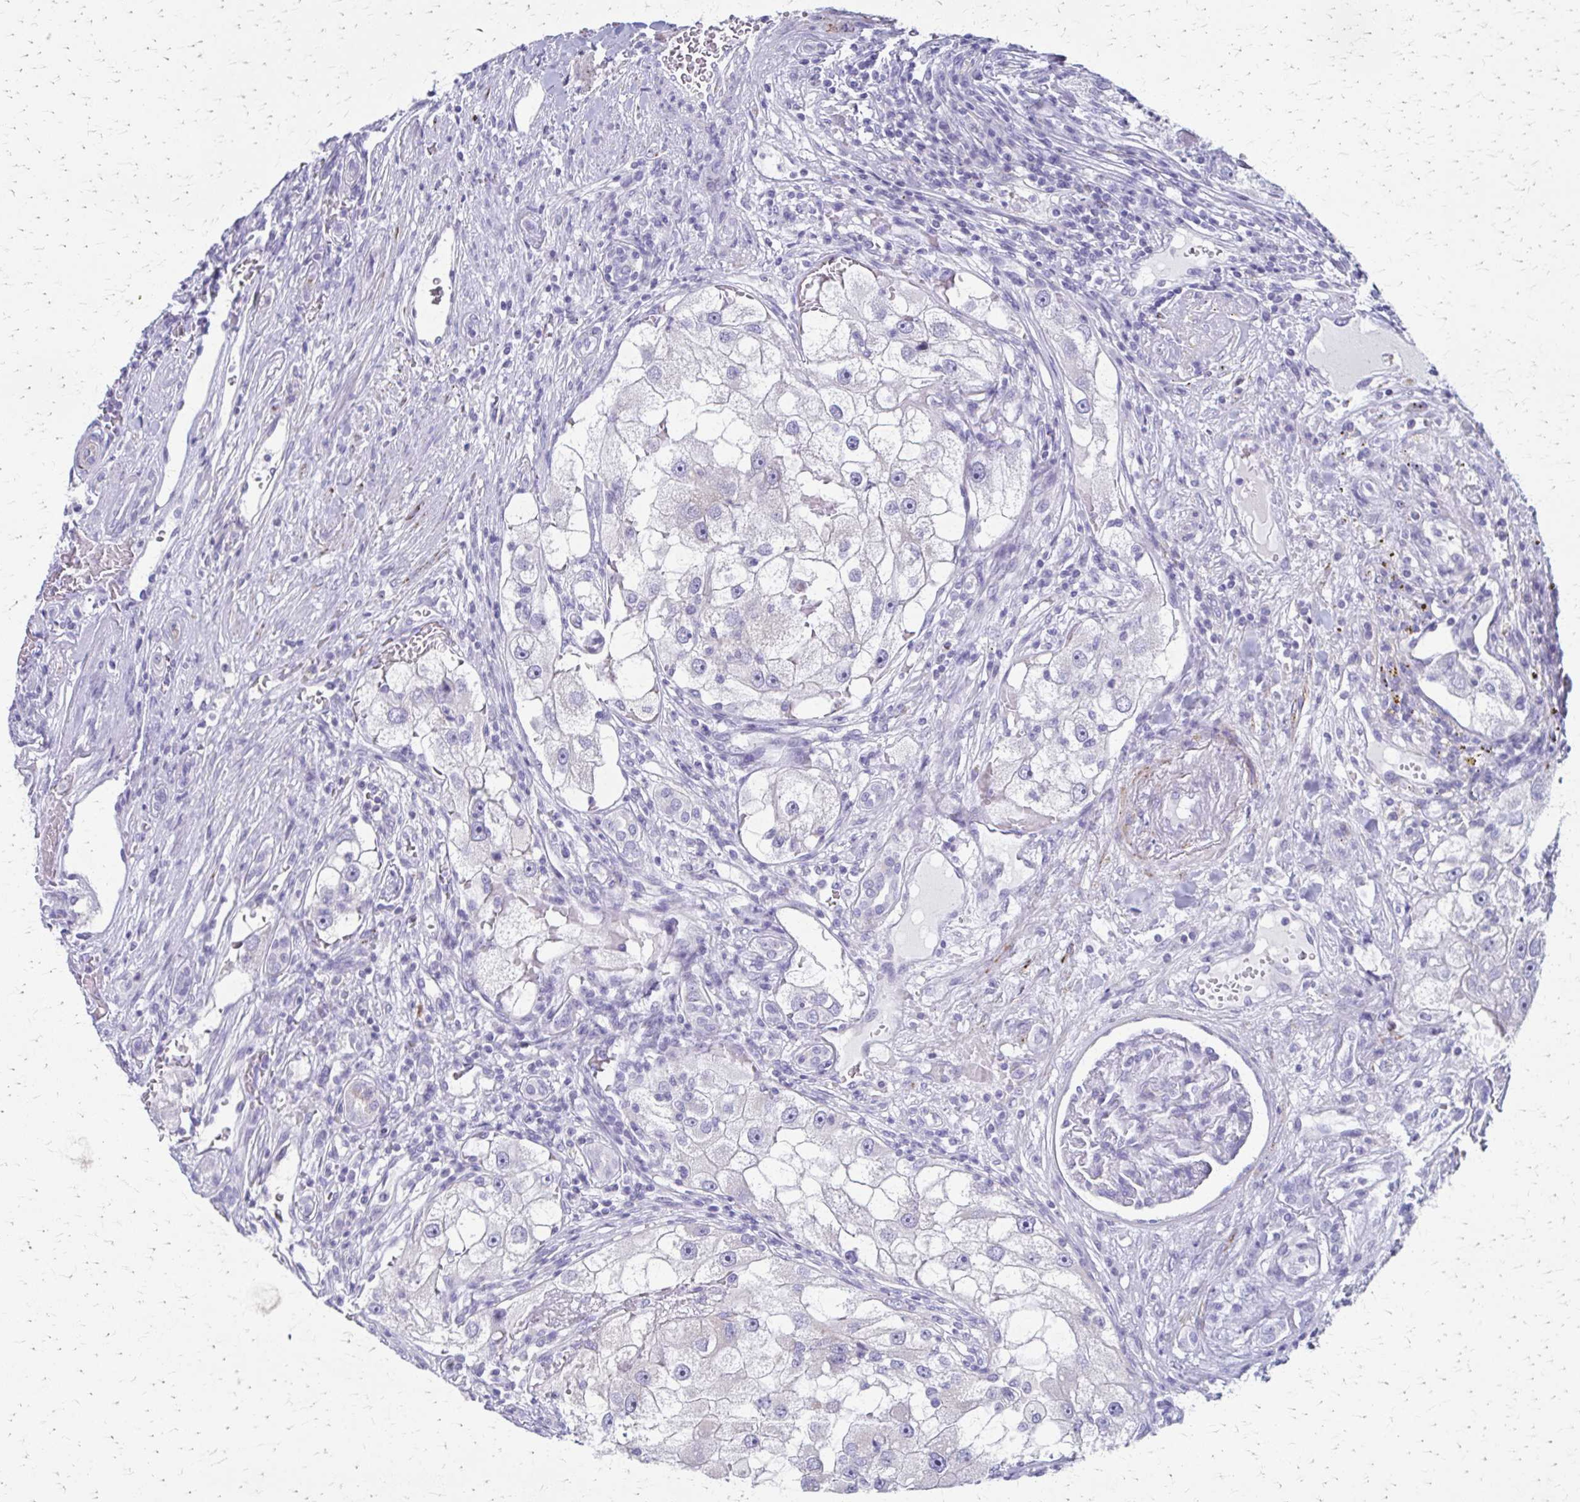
{"staining": {"intensity": "negative", "quantity": "none", "location": "none"}, "tissue": "renal cancer", "cell_type": "Tumor cells", "image_type": "cancer", "snomed": [{"axis": "morphology", "description": "Adenocarcinoma, NOS"}, {"axis": "topography", "description": "Kidney"}], "caption": "Protein analysis of renal cancer reveals no significant expression in tumor cells.", "gene": "ZSCAN5B", "patient": {"sex": "male", "age": 63}}